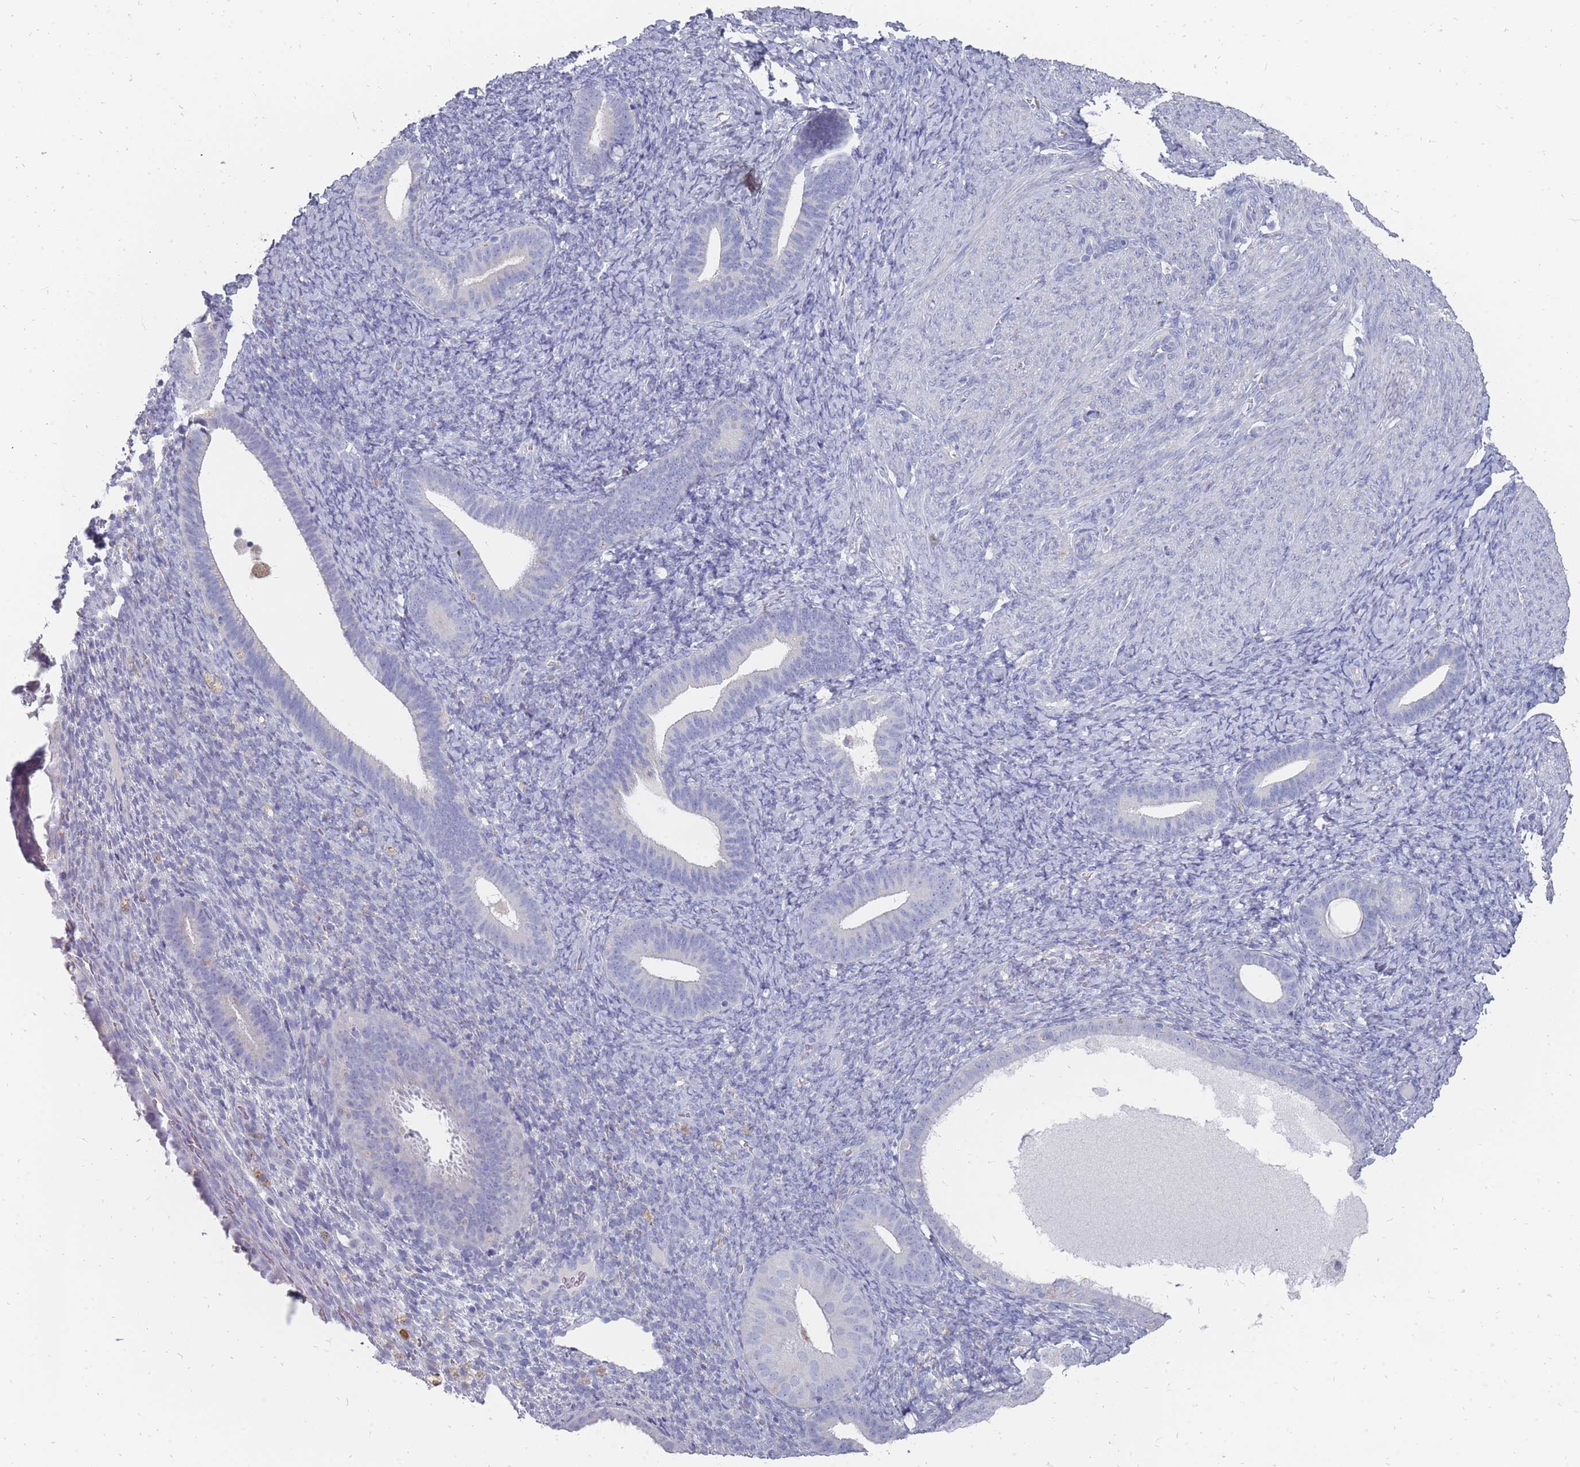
{"staining": {"intensity": "negative", "quantity": "none", "location": "none"}, "tissue": "endometrium", "cell_type": "Cells in endometrial stroma", "image_type": "normal", "snomed": [{"axis": "morphology", "description": "Normal tissue, NOS"}, {"axis": "topography", "description": "Endometrium"}], "caption": "High power microscopy histopathology image of an IHC photomicrograph of normal endometrium, revealing no significant staining in cells in endometrial stroma.", "gene": "OTULINL", "patient": {"sex": "female", "age": 65}}